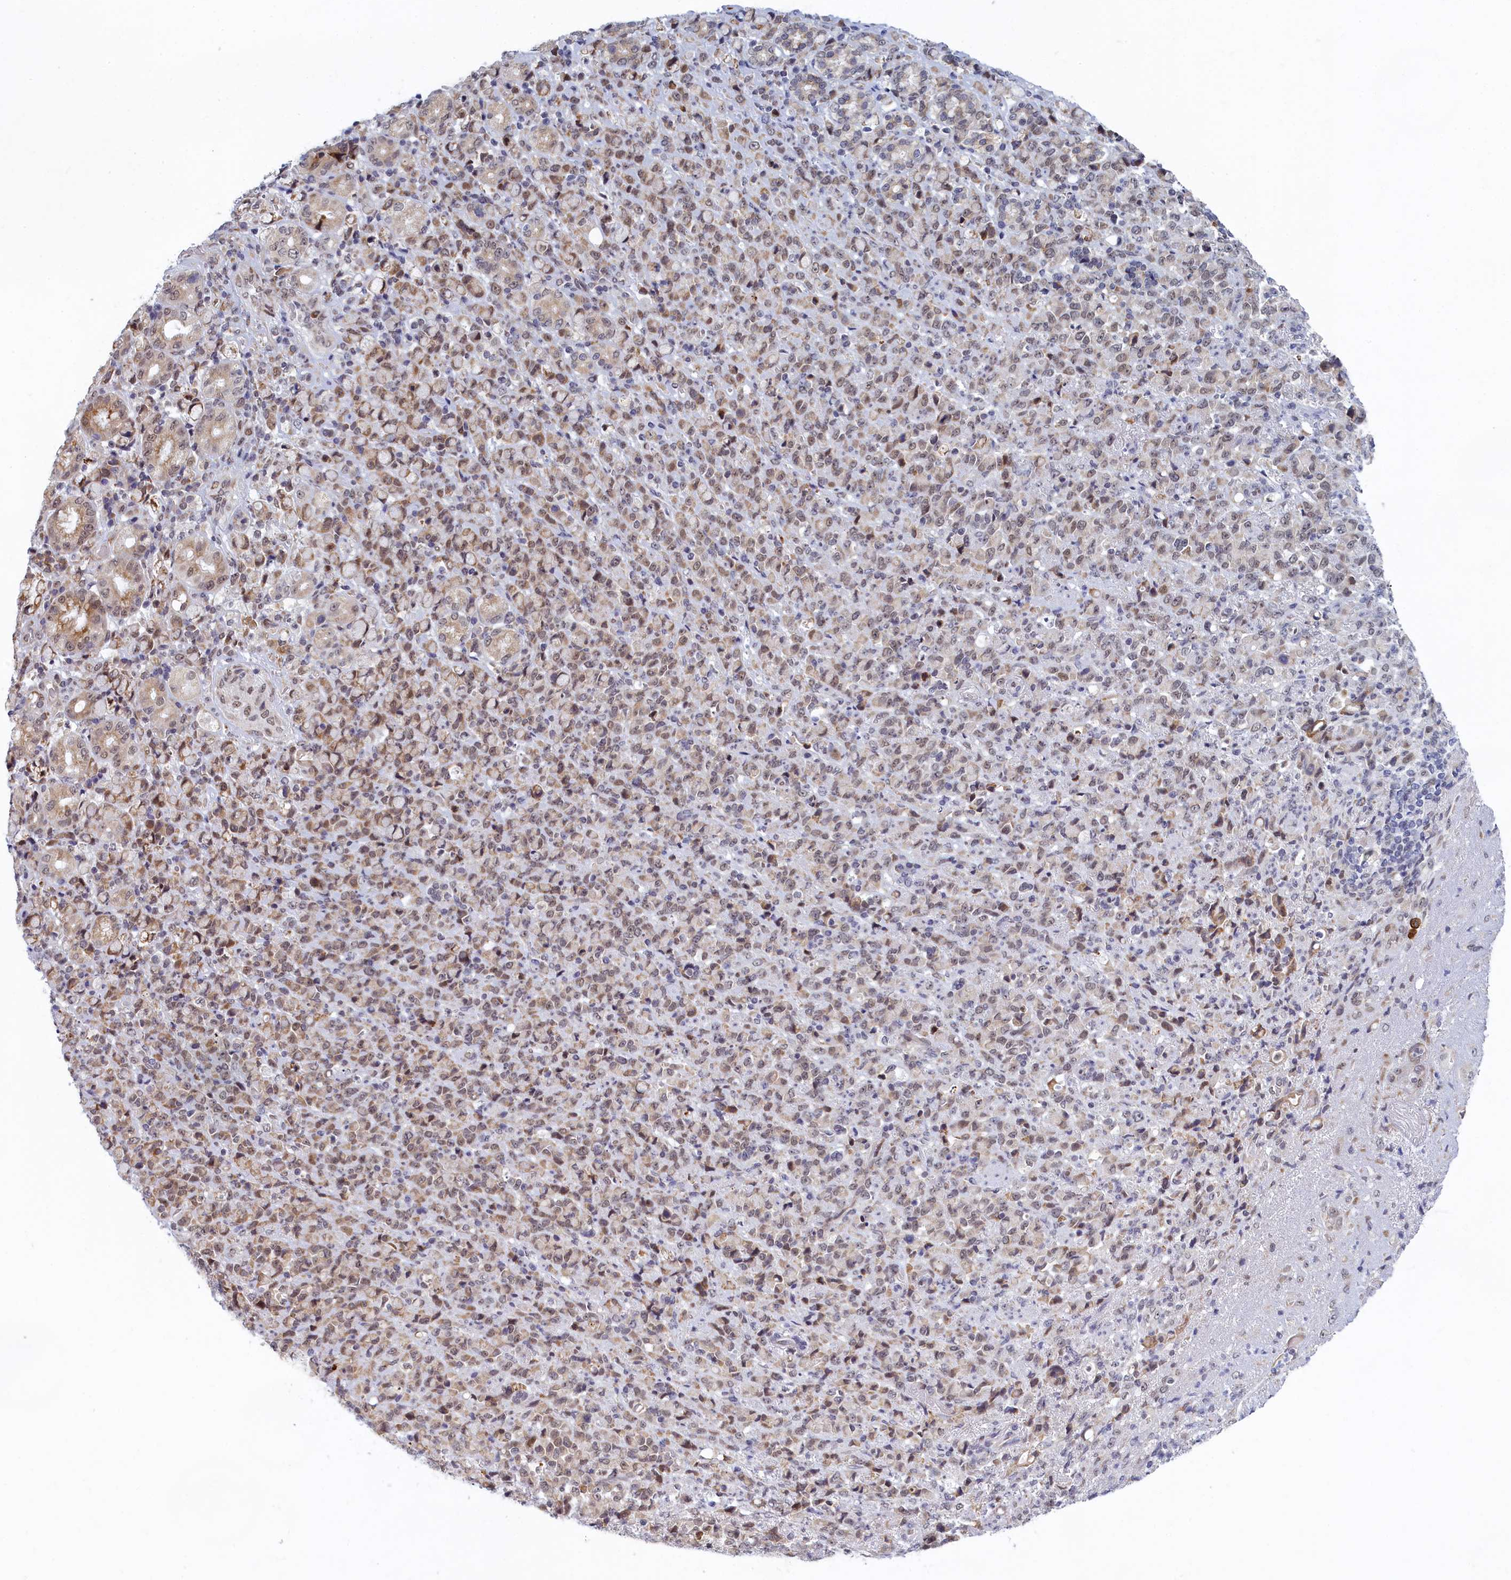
{"staining": {"intensity": "weak", "quantity": "25%-75%", "location": "cytoplasmic/membranous,nuclear"}, "tissue": "stomach cancer", "cell_type": "Tumor cells", "image_type": "cancer", "snomed": [{"axis": "morphology", "description": "Normal tissue, NOS"}, {"axis": "morphology", "description": "Adenocarcinoma, NOS"}, {"axis": "topography", "description": "Stomach"}], "caption": "Stomach cancer (adenocarcinoma) stained with immunohistochemistry (IHC) shows weak cytoplasmic/membranous and nuclear staining in about 25%-75% of tumor cells.", "gene": "DNAJC17", "patient": {"sex": "female", "age": 79}}